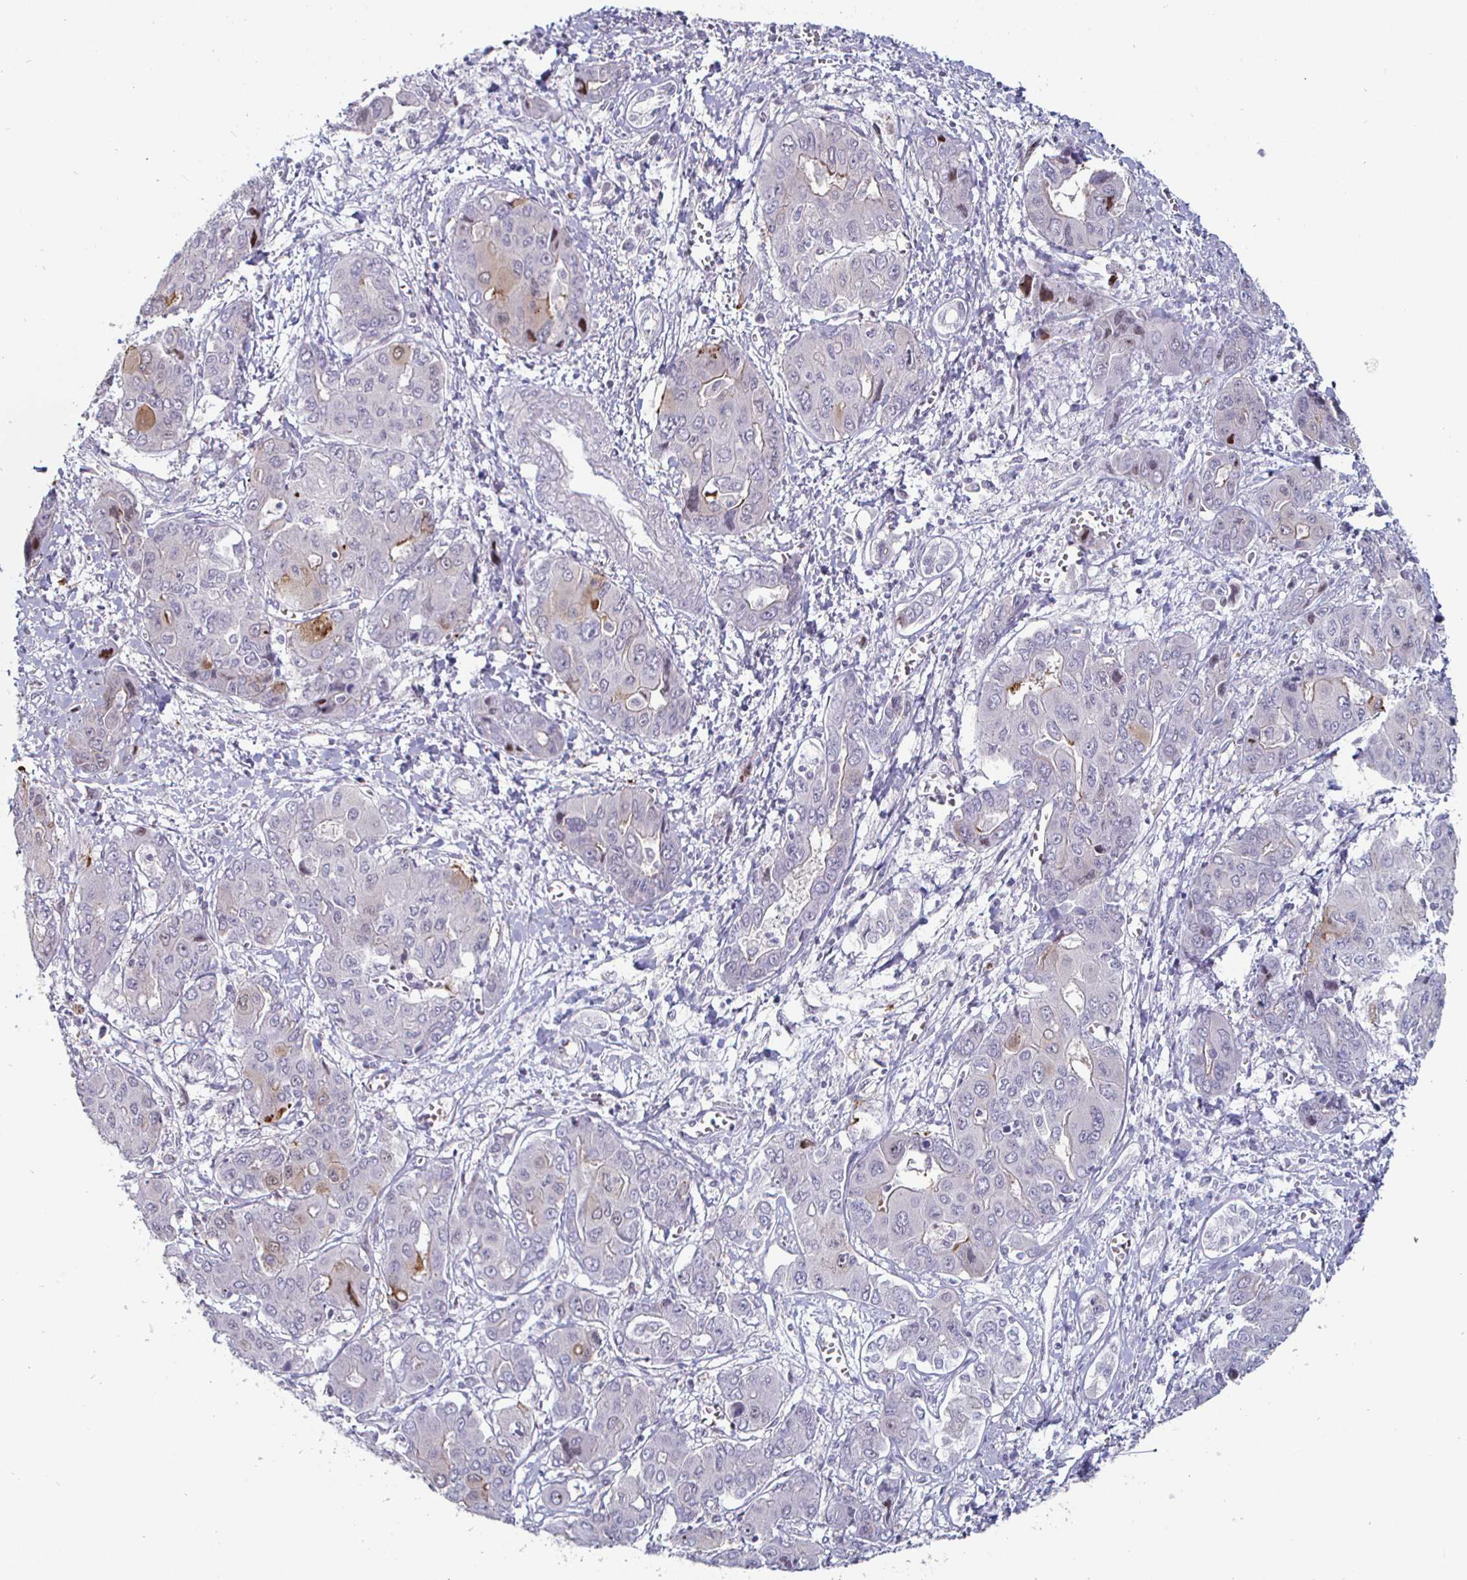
{"staining": {"intensity": "moderate", "quantity": "<25%", "location": "cytoplasmic/membranous"}, "tissue": "liver cancer", "cell_type": "Tumor cells", "image_type": "cancer", "snomed": [{"axis": "morphology", "description": "Cholangiocarcinoma"}, {"axis": "topography", "description": "Liver"}], "caption": "Moderate cytoplasmic/membranous expression for a protein is identified in about <25% of tumor cells of cholangiocarcinoma (liver) using immunohistochemistry.", "gene": "DMRTB1", "patient": {"sex": "male", "age": 67}}